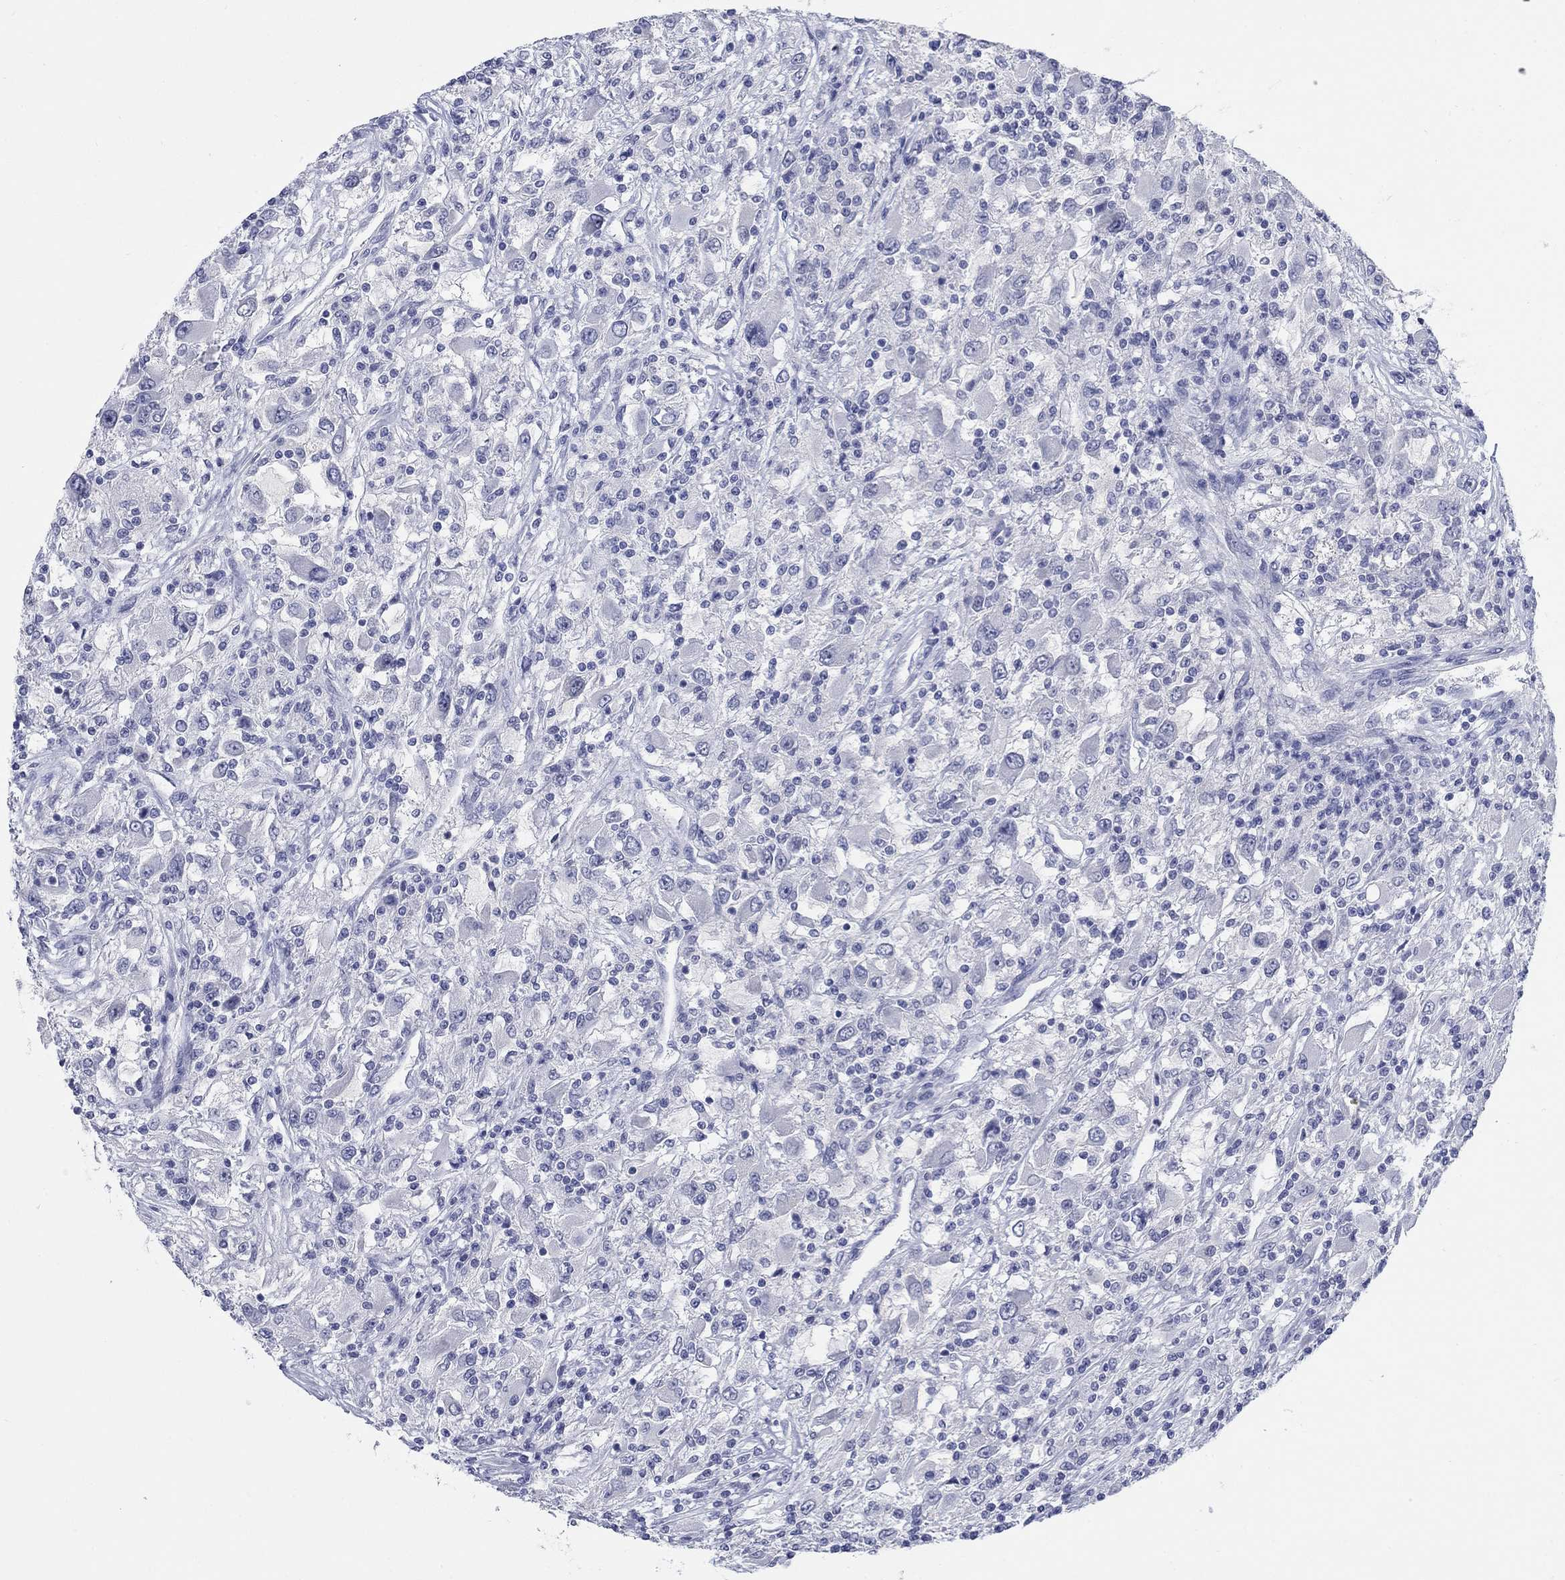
{"staining": {"intensity": "negative", "quantity": "none", "location": "none"}, "tissue": "renal cancer", "cell_type": "Tumor cells", "image_type": "cancer", "snomed": [{"axis": "morphology", "description": "Adenocarcinoma, NOS"}, {"axis": "topography", "description": "Kidney"}], "caption": "Immunohistochemistry (IHC) image of neoplastic tissue: adenocarcinoma (renal) stained with DAB demonstrates no significant protein positivity in tumor cells.", "gene": "ATP6V1G2", "patient": {"sex": "female", "age": 67}}